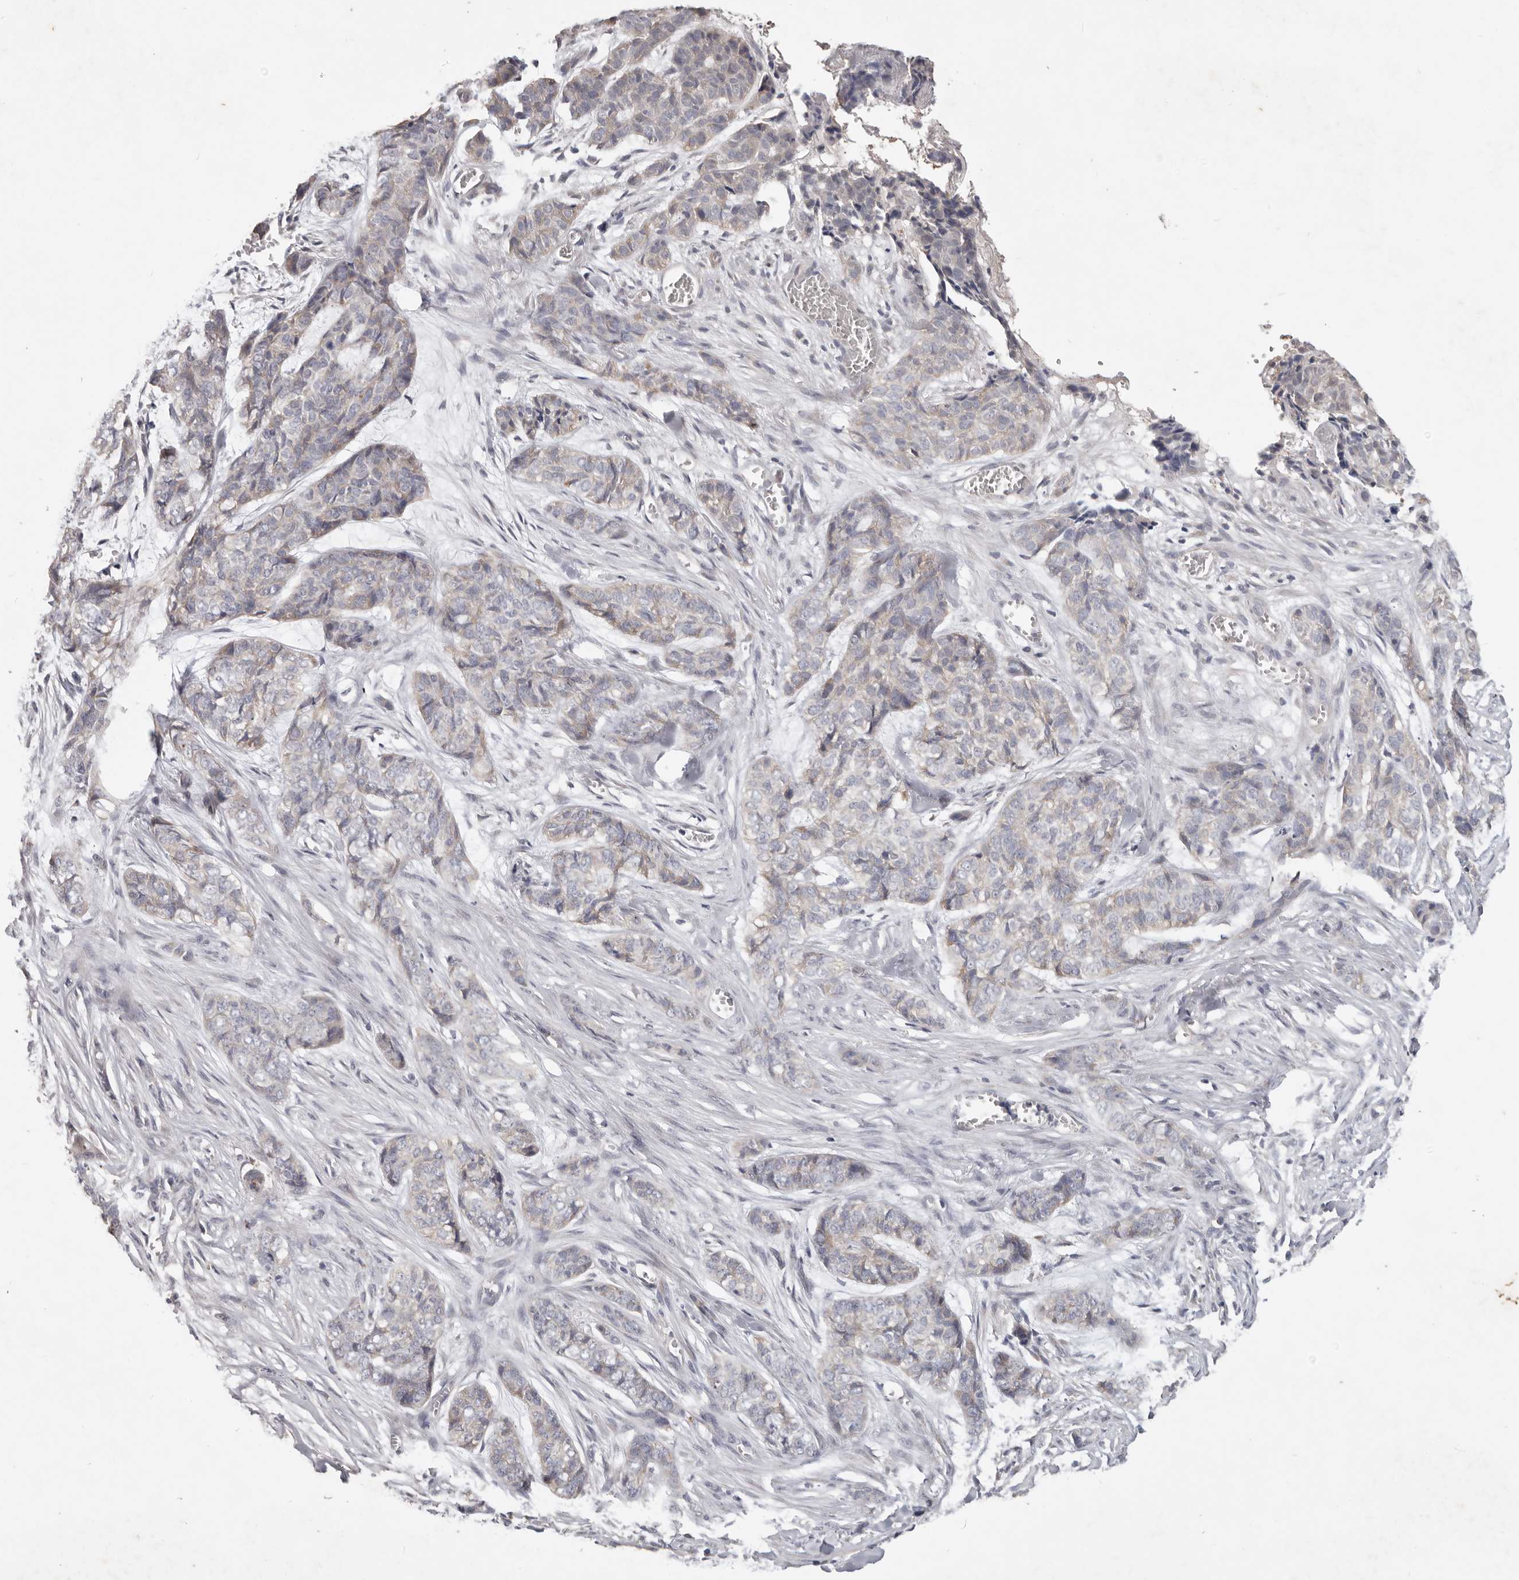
{"staining": {"intensity": "negative", "quantity": "none", "location": "none"}, "tissue": "skin cancer", "cell_type": "Tumor cells", "image_type": "cancer", "snomed": [{"axis": "morphology", "description": "Basal cell carcinoma"}, {"axis": "topography", "description": "Skin"}], "caption": "Human skin cancer (basal cell carcinoma) stained for a protein using IHC exhibits no positivity in tumor cells.", "gene": "WDR77", "patient": {"sex": "female", "age": 64}}